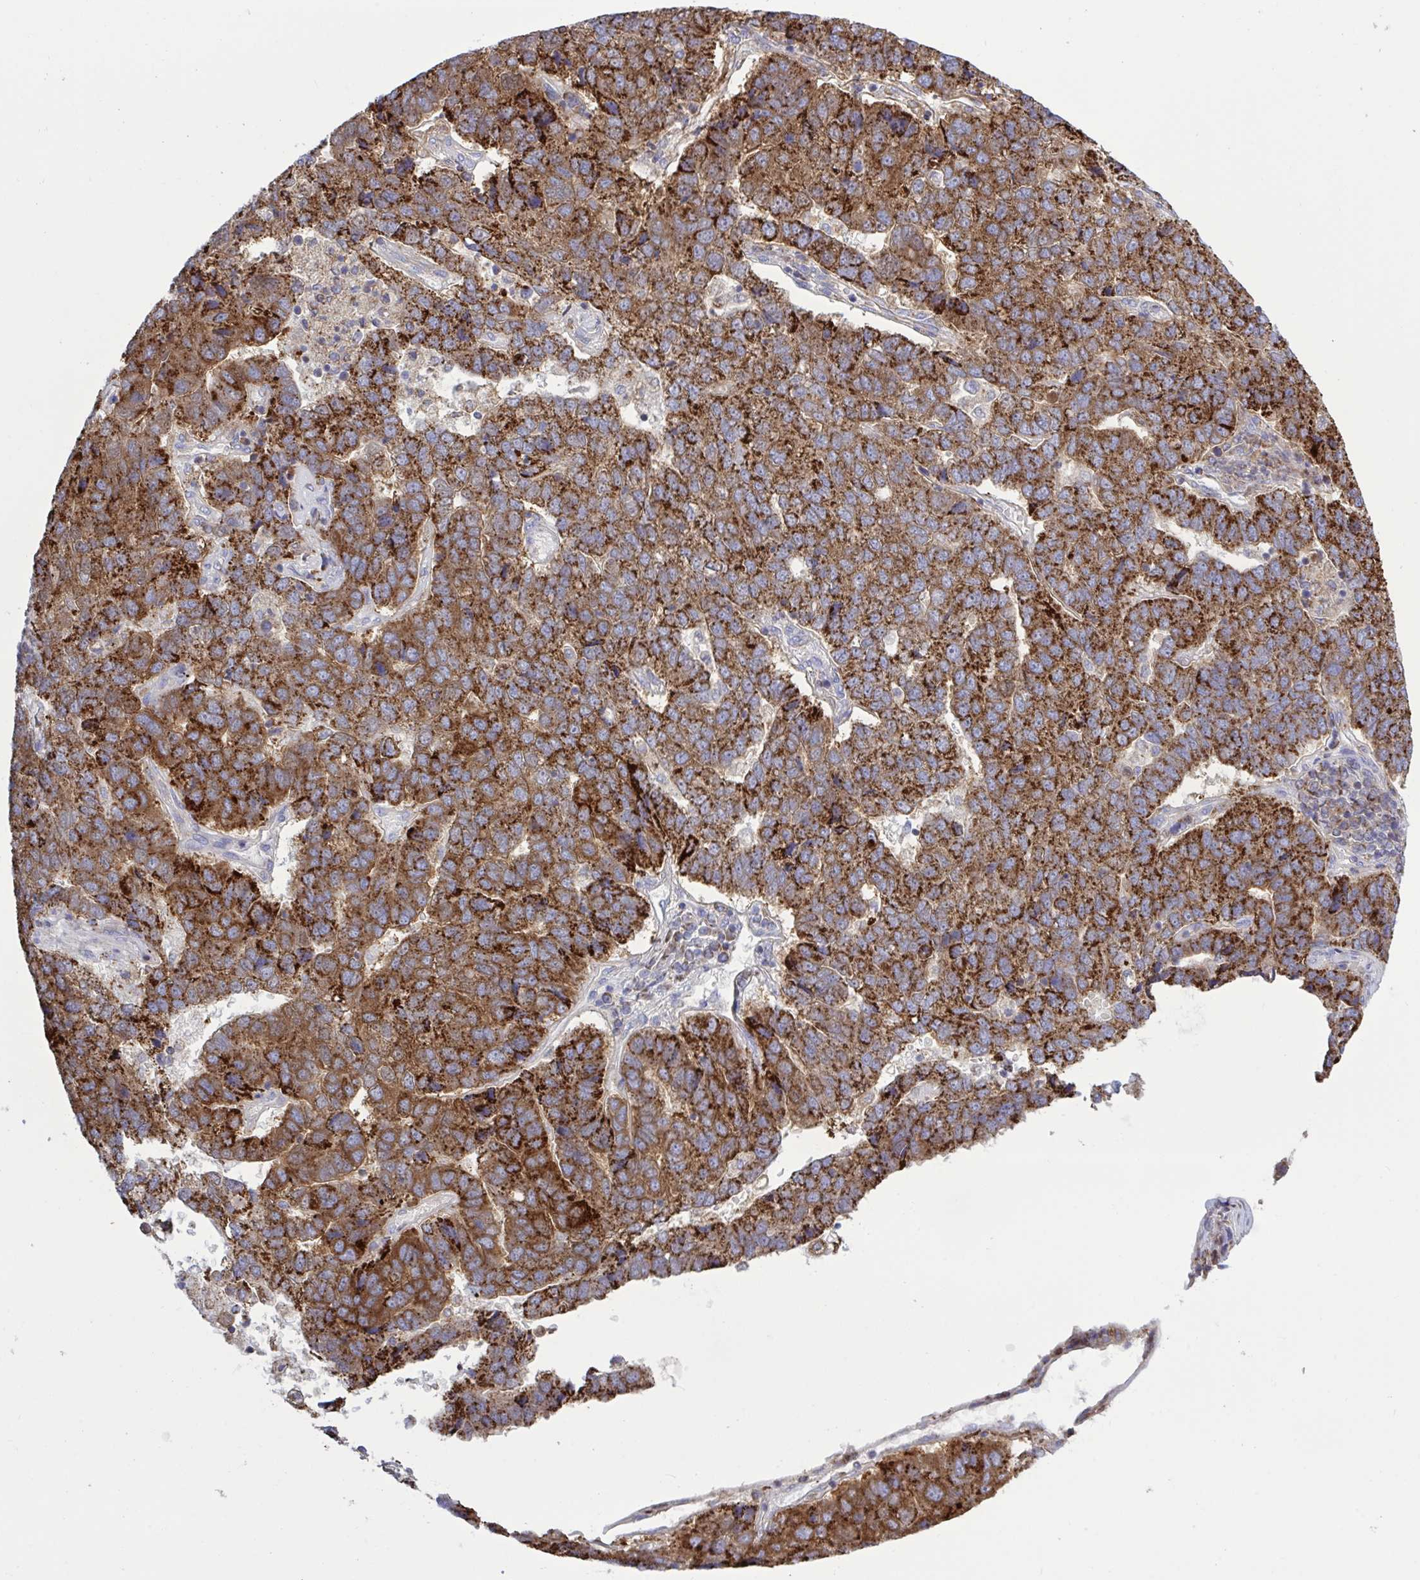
{"staining": {"intensity": "strong", "quantity": ">75%", "location": "cytoplasmic/membranous"}, "tissue": "pancreatic cancer", "cell_type": "Tumor cells", "image_type": "cancer", "snomed": [{"axis": "morphology", "description": "Adenocarcinoma, NOS"}, {"axis": "topography", "description": "Pancreas"}], "caption": "Immunohistochemical staining of pancreatic adenocarcinoma shows strong cytoplasmic/membranous protein positivity in about >75% of tumor cells. Nuclei are stained in blue.", "gene": "HSPE1", "patient": {"sex": "female", "age": 61}}